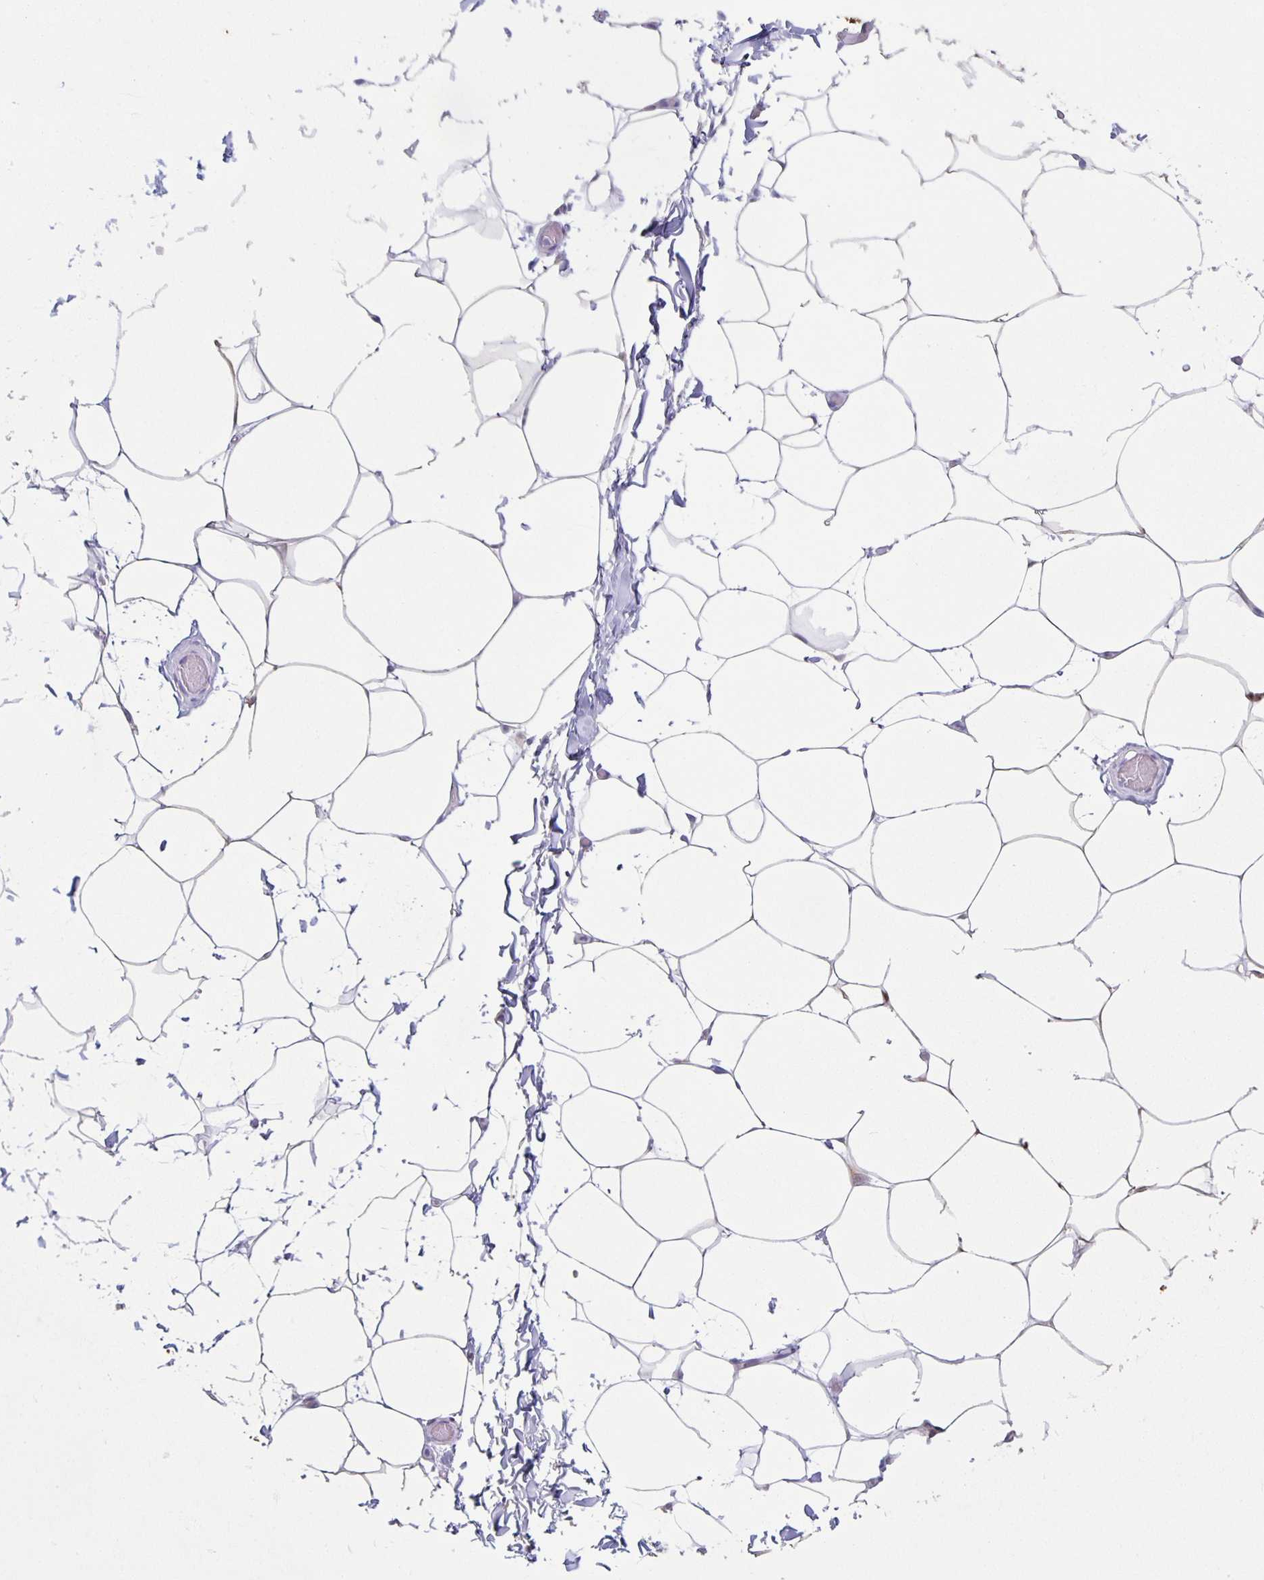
{"staining": {"intensity": "negative", "quantity": "none", "location": "none"}, "tissue": "adipose tissue", "cell_type": "Adipocytes", "image_type": "normal", "snomed": [{"axis": "morphology", "description": "Normal tissue, NOS"}, {"axis": "topography", "description": "Soft tissue"}, {"axis": "topography", "description": "Adipose tissue"}, {"axis": "topography", "description": "Vascular tissue"}, {"axis": "topography", "description": "Peripheral nerve tissue"}], "caption": "Immunohistochemistry photomicrograph of benign adipose tissue: human adipose tissue stained with DAB shows no significant protein staining in adipocytes.", "gene": "TPPP", "patient": {"sex": "male", "age": 29}}